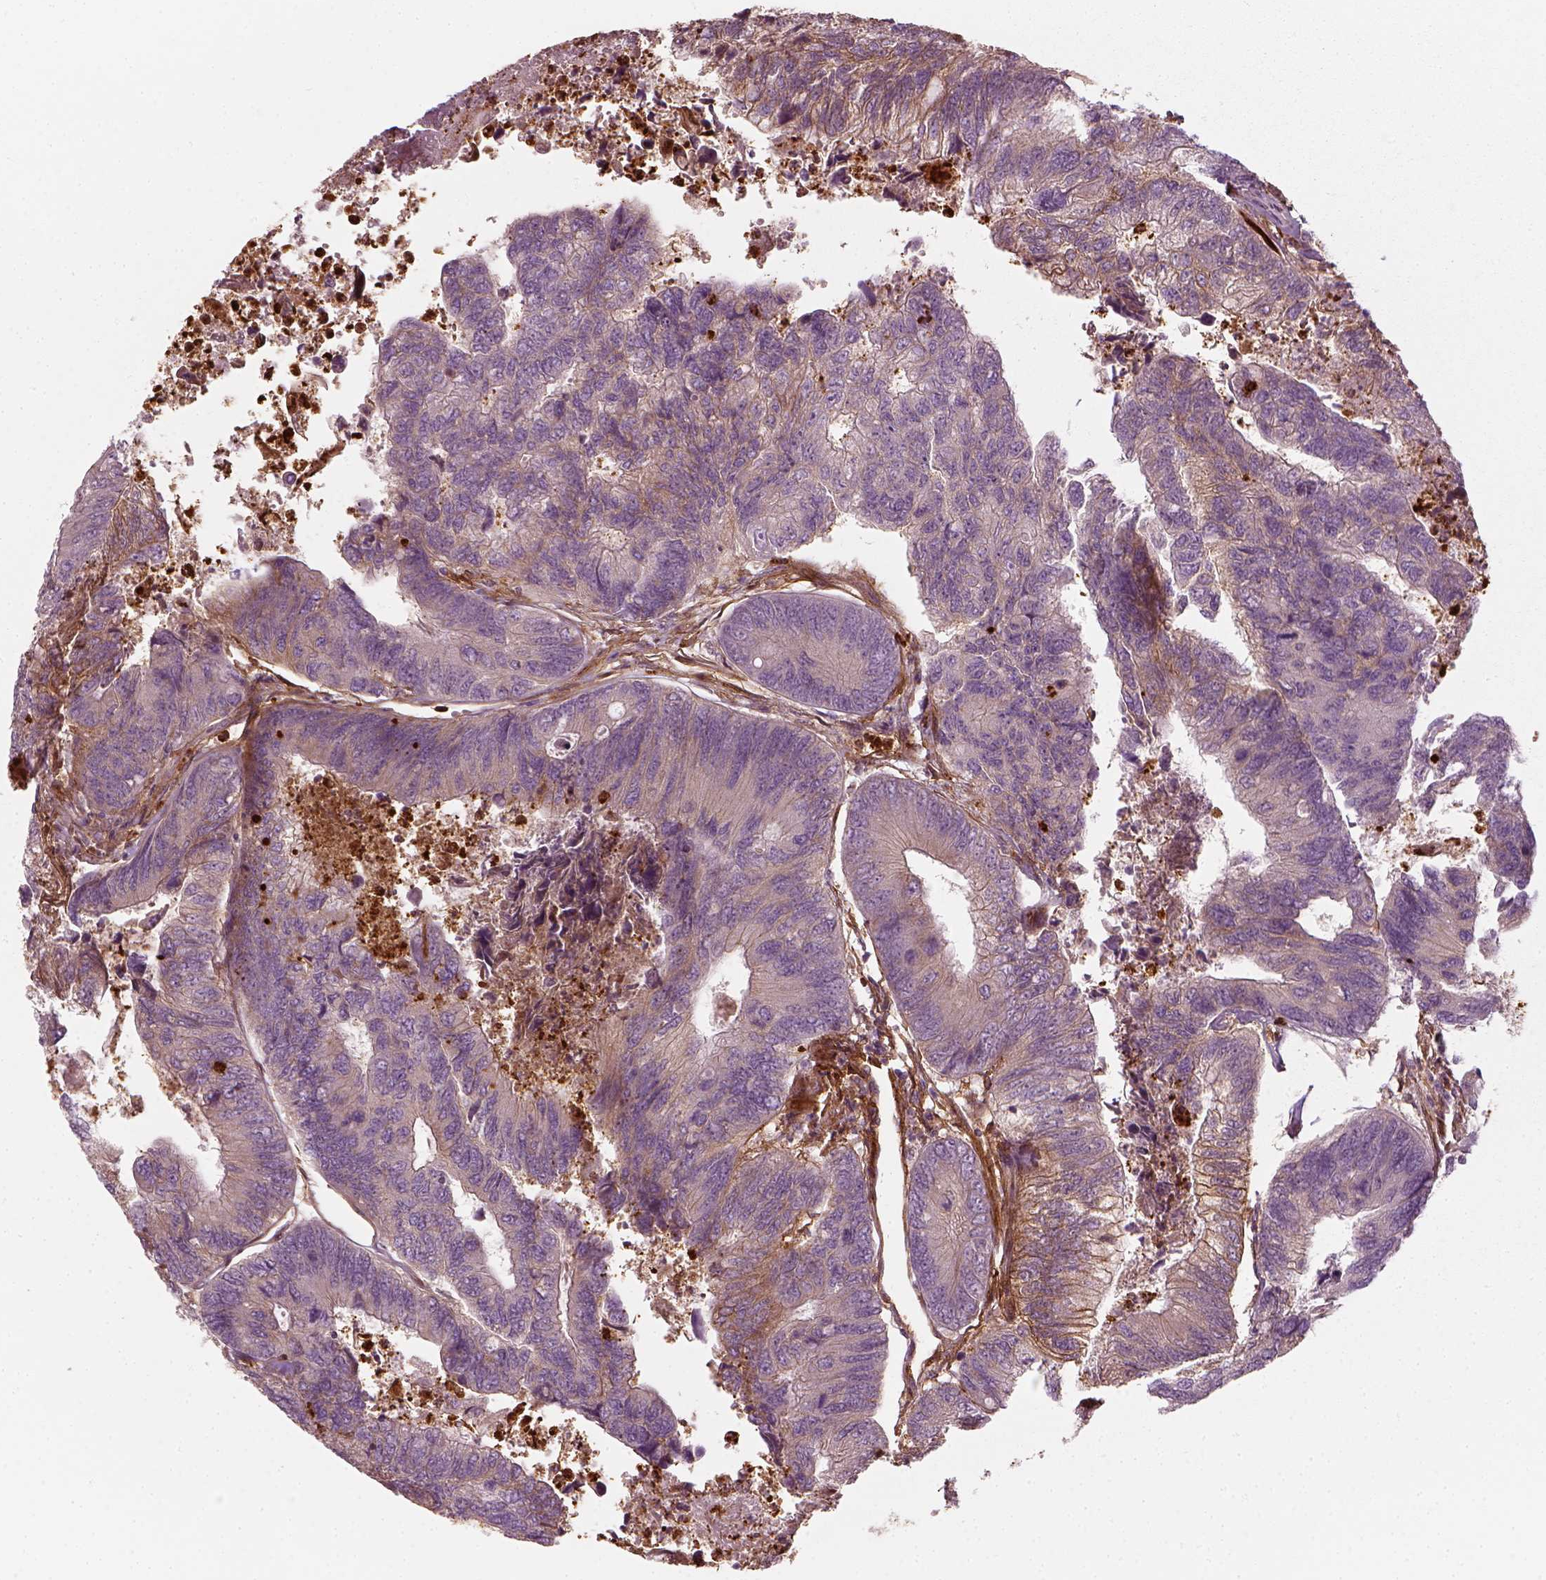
{"staining": {"intensity": "negative", "quantity": "none", "location": "none"}, "tissue": "colorectal cancer", "cell_type": "Tumor cells", "image_type": "cancer", "snomed": [{"axis": "morphology", "description": "Adenocarcinoma, NOS"}, {"axis": "topography", "description": "Colon"}], "caption": "An immunohistochemistry micrograph of colorectal adenocarcinoma is shown. There is no staining in tumor cells of colorectal adenocarcinoma. Brightfield microscopy of IHC stained with DAB (brown) and hematoxylin (blue), captured at high magnification.", "gene": "NPTN", "patient": {"sex": "female", "age": 67}}